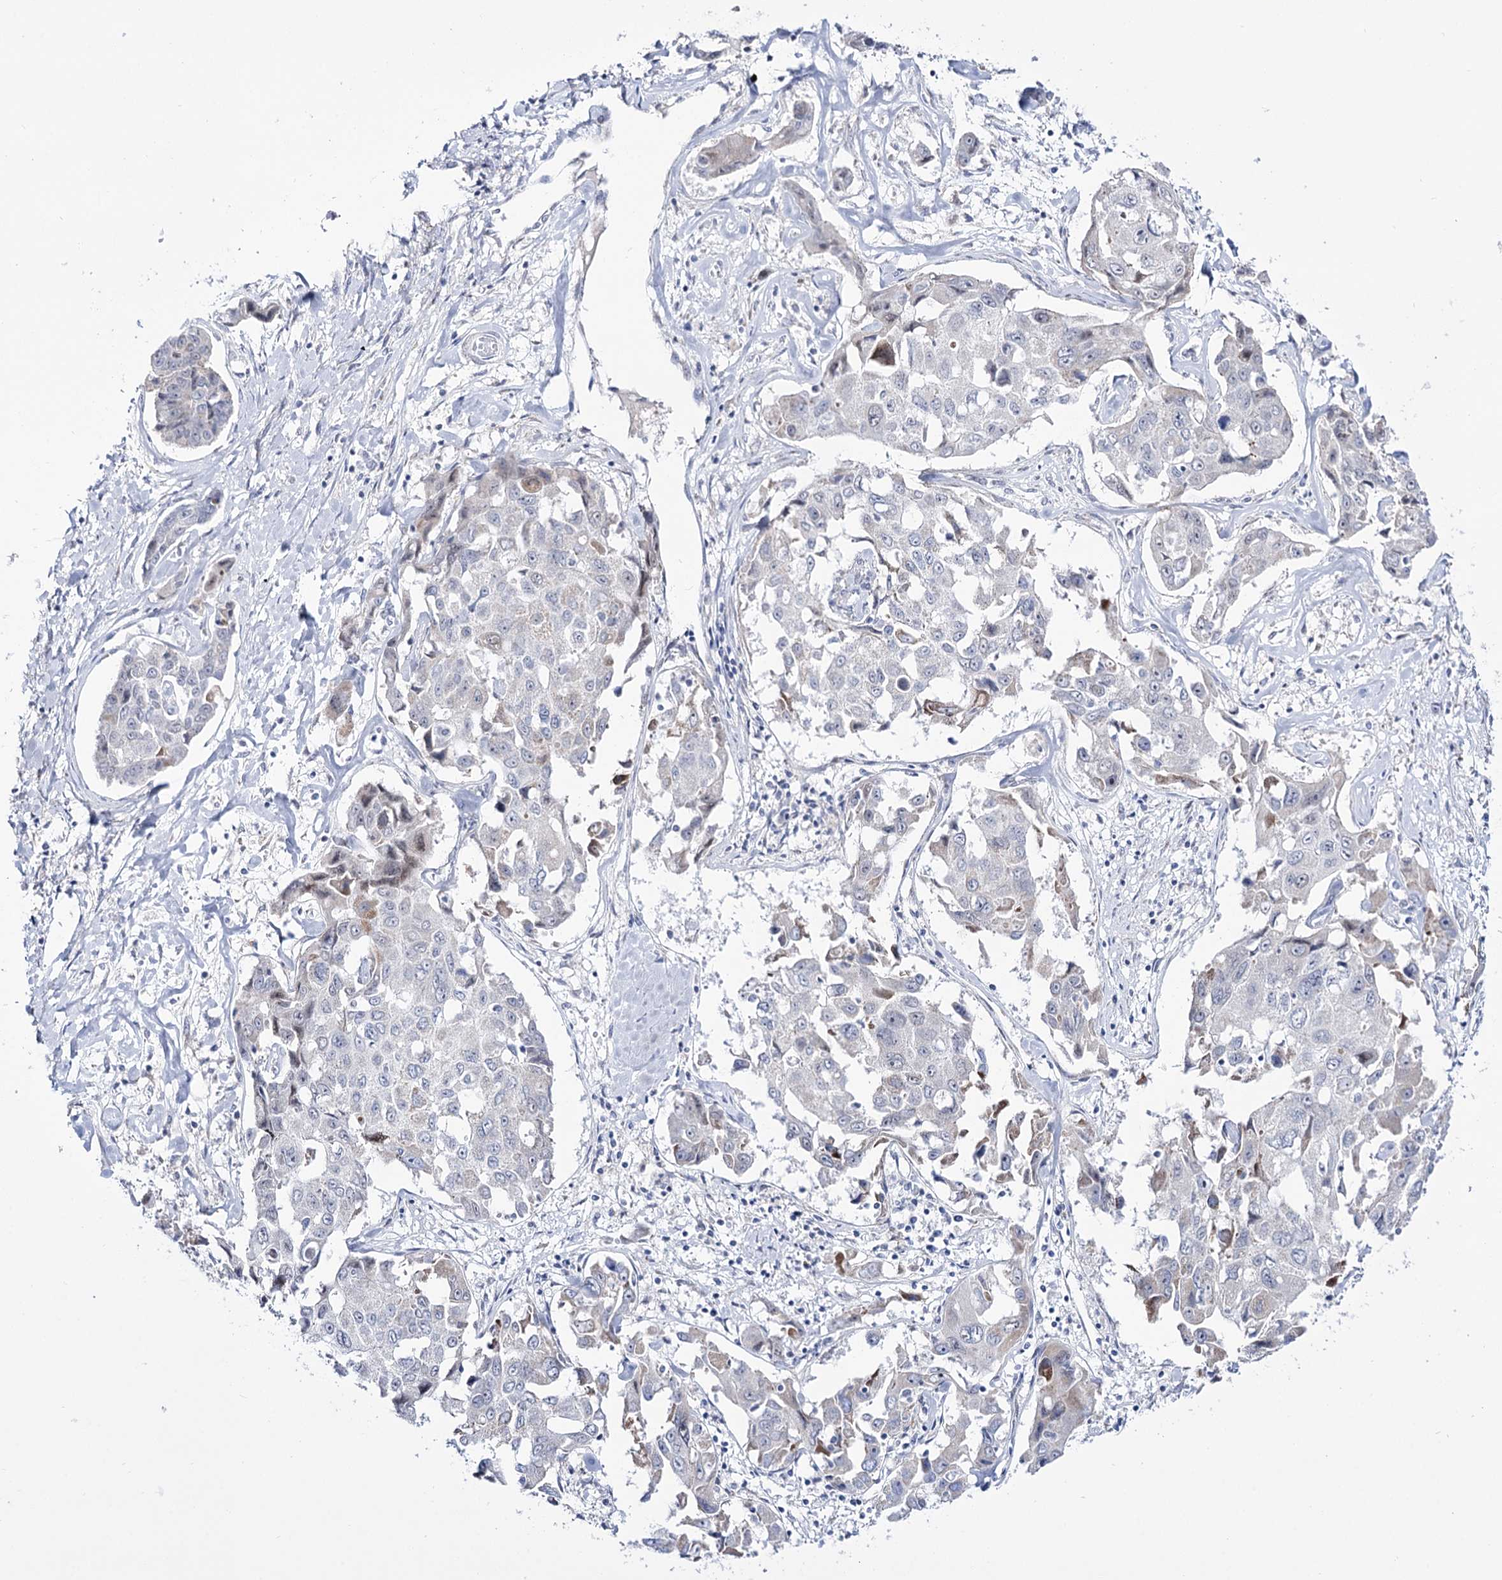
{"staining": {"intensity": "weak", "quantity": "<25%", "location": "cytoplasmic/membranous"}, "tissue": "liver cancer", "cell_type": "Tumor cells", "image_type": "cancer", "snomed": [{"axis": "morphology", "description": "Cholangiocarcinoma"}, {"axis": "topography", "description": "Liver"}], "caption": "Protein analysis of liver cancer displays no significant expression in tumor cells.", "gene": "RBM15B", "patient": {"sex": "male", "age": 59}}